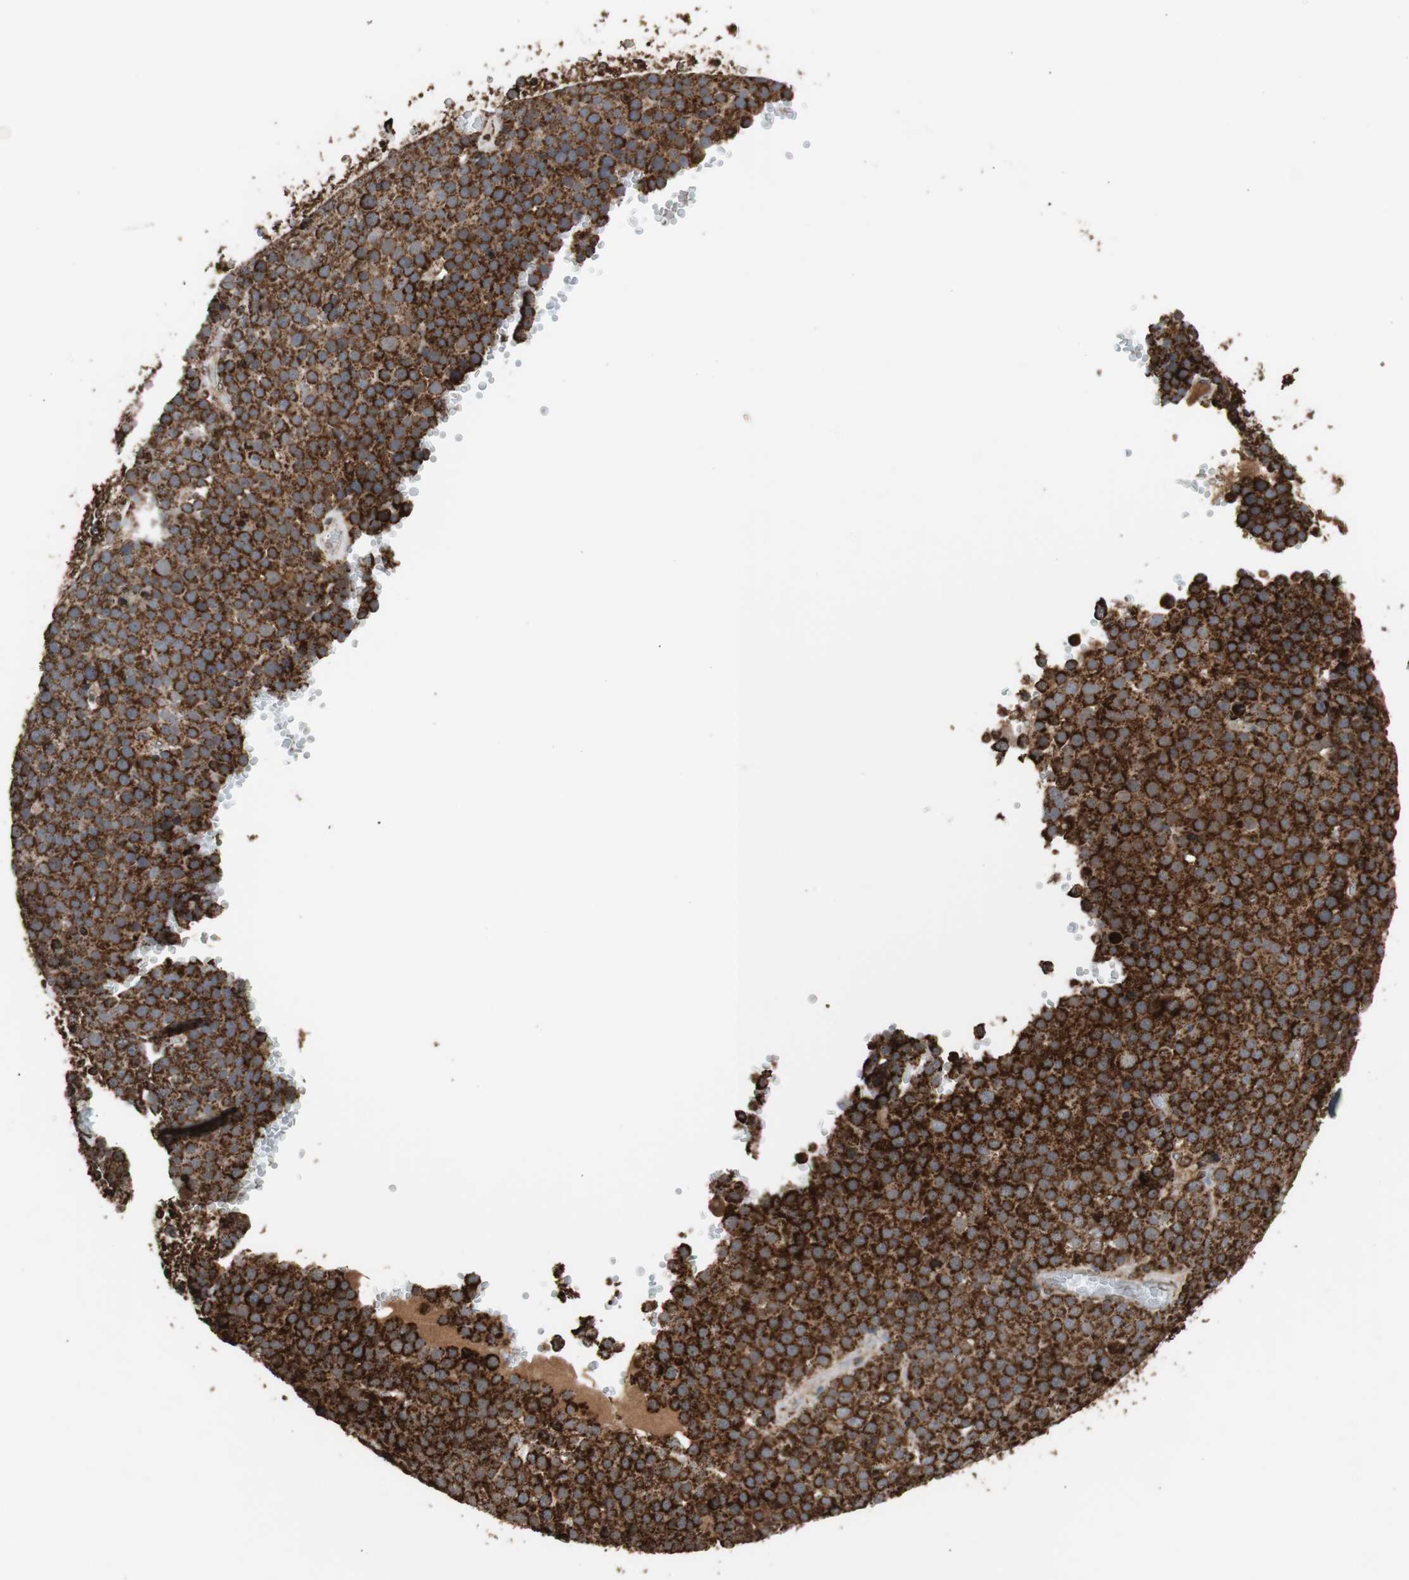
{"staining": {"intensity": "strong", "quantity": ">75%", "location": "cytoplasmic/membranous"}, "tissue": "testis cancer", "cell_type": "Tumor cells", "image_type": "cancer", "snomed": [{"axis": "morphology", "description": "Seminoma, NOS"}, {"axis": "topography", "description": "Testis"}], "caption": "Testis cancer (seminoma) stained with DAB immunohistochemistry exhibits high levels of strong cytoplasmic/membranous expression in about >75% of tumor cells. The staining was performed using DAB (3,3'-diaminobenzidine) to visualize the protein expression in brown, while the nuclei were stained in blue with hematoxylin (Magnification: 20x).", "gene": "HSPA9", "patient": {"sex": "male", "age": 71}}